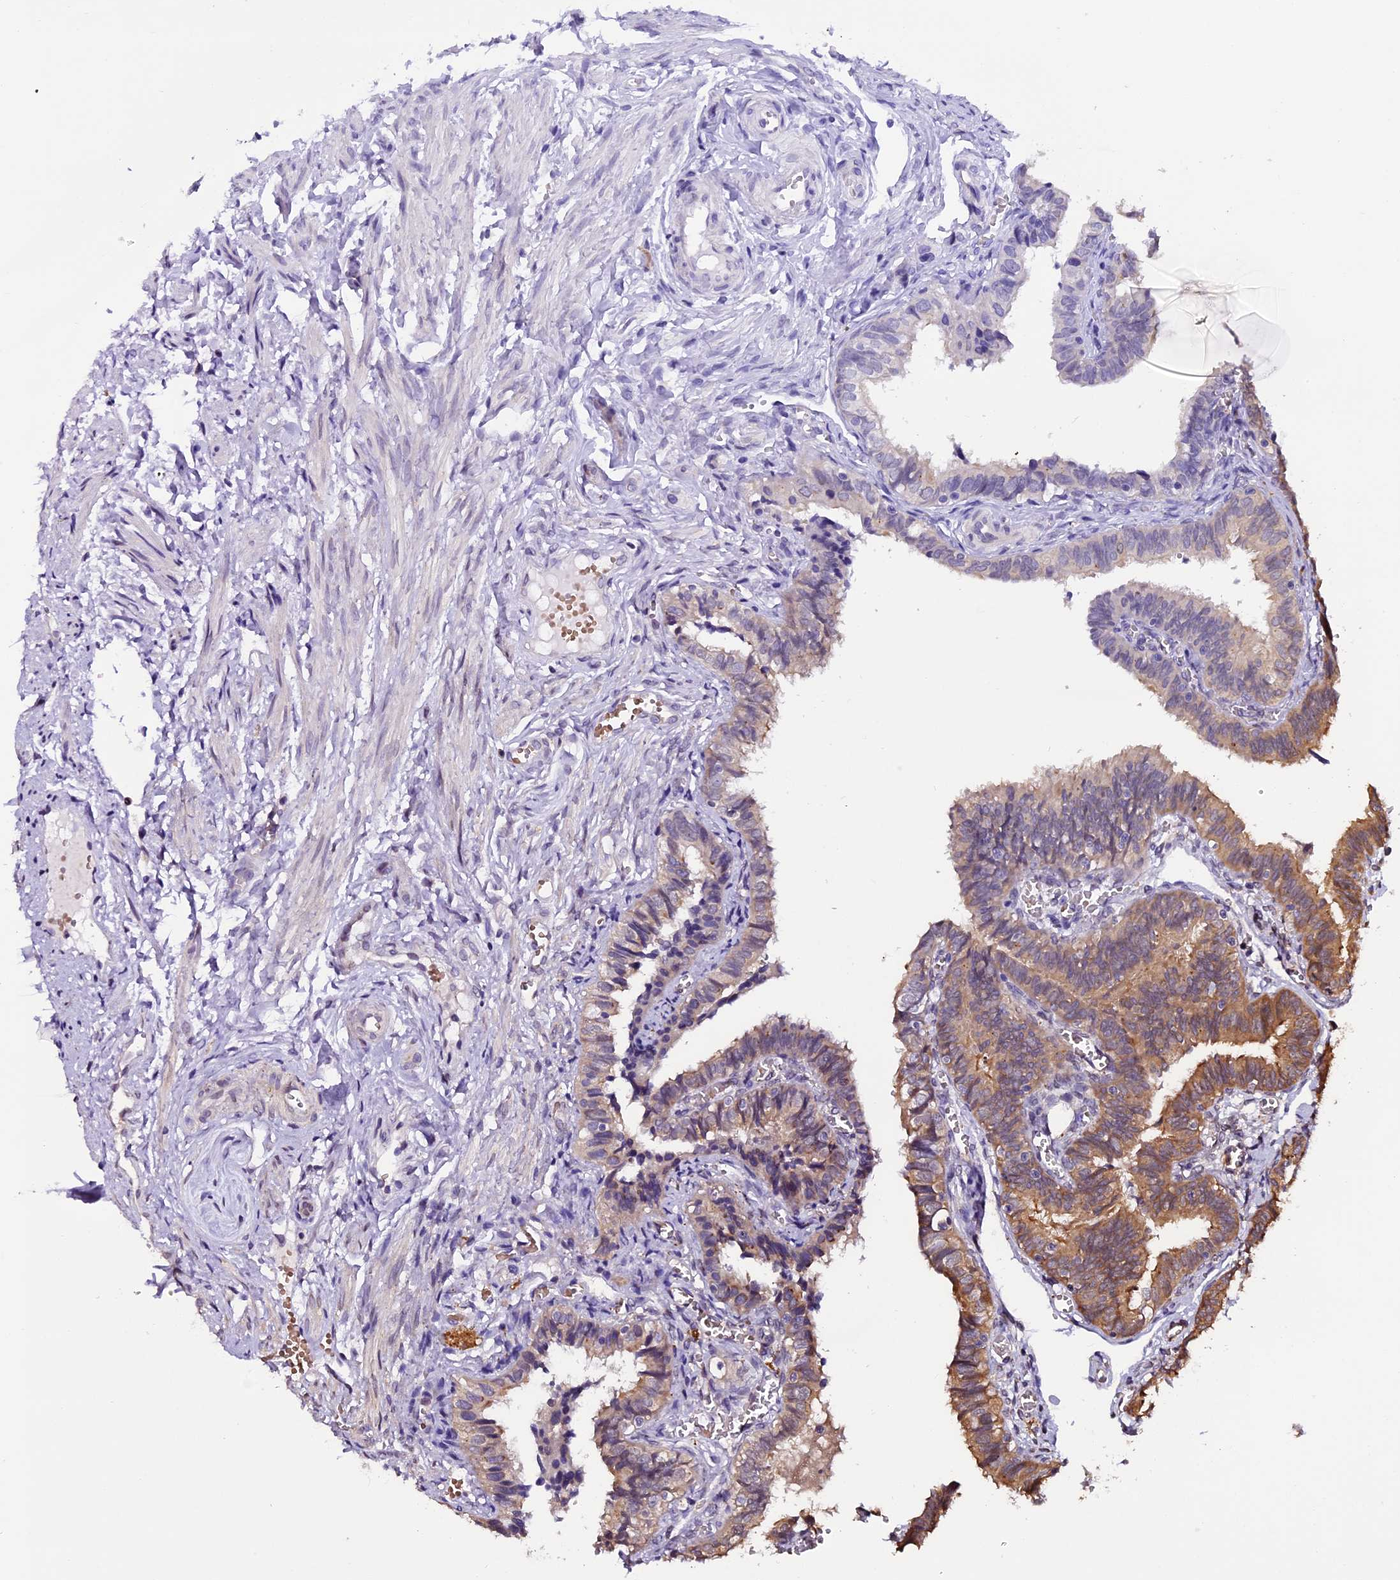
{"staining": {"intensity": "moderate", "quantity": "25%-75%", "location": "cytoplasmic/membranous"}, "tissue": "fallopian tube", "cell_type": "Glandular cells", "image_type": "normal", "snomed": [{"axis": "morphology", "description": "Normal tissue, NOS"}, {"axis": "topography", "description": "Fallopian tube"}], "caption": "This image exhibits benign fallopian tube stained with immunohistochemistry to label a protein in brown. The cytoplasmic/membranous of glandular cells show moderate positivity for the protein. Nuclei are counter-stained blue.", "gene": "CHMP2A", "patient": {"sex": "female", "age": 46}}